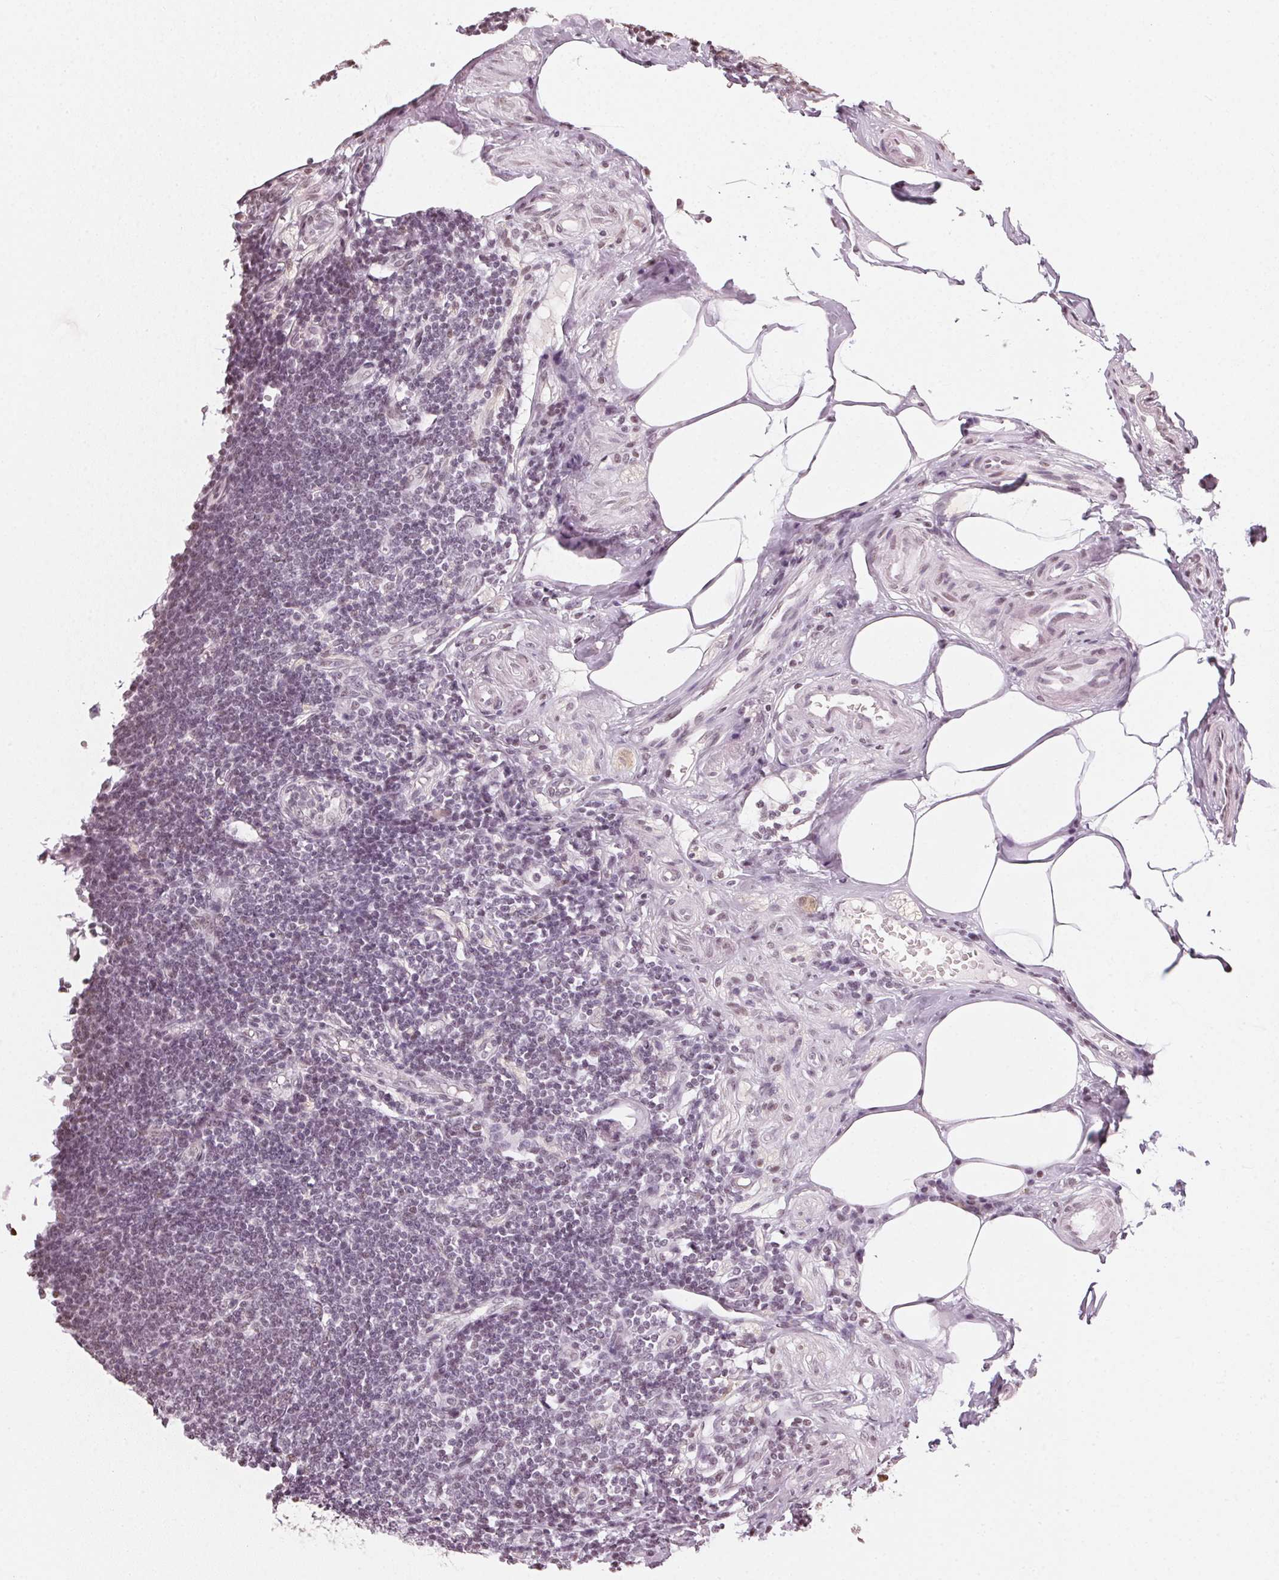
{"staining": {"intensity": "weak", "quantity": "25%-75%", "location": "nuclear"}, "tissue": "appendix", "cell_type": "Glandular cells", "image_type": "normal", "snomed": [{"axis": "morphology", "description": "Normal tissue, NOS"}, {"axis": "topography", "description": "Appendix"}], "caption": "Protein expression analysis of normal appendix demonstrates weak nuclear staining in approximately 25%-75% of glandular cells. Immunohistochemistry stains the protein of interest in brown and the nuclei are stained blue.", "gene": "DNAJC6", "patient": {"sex": "female", "age": 57}}